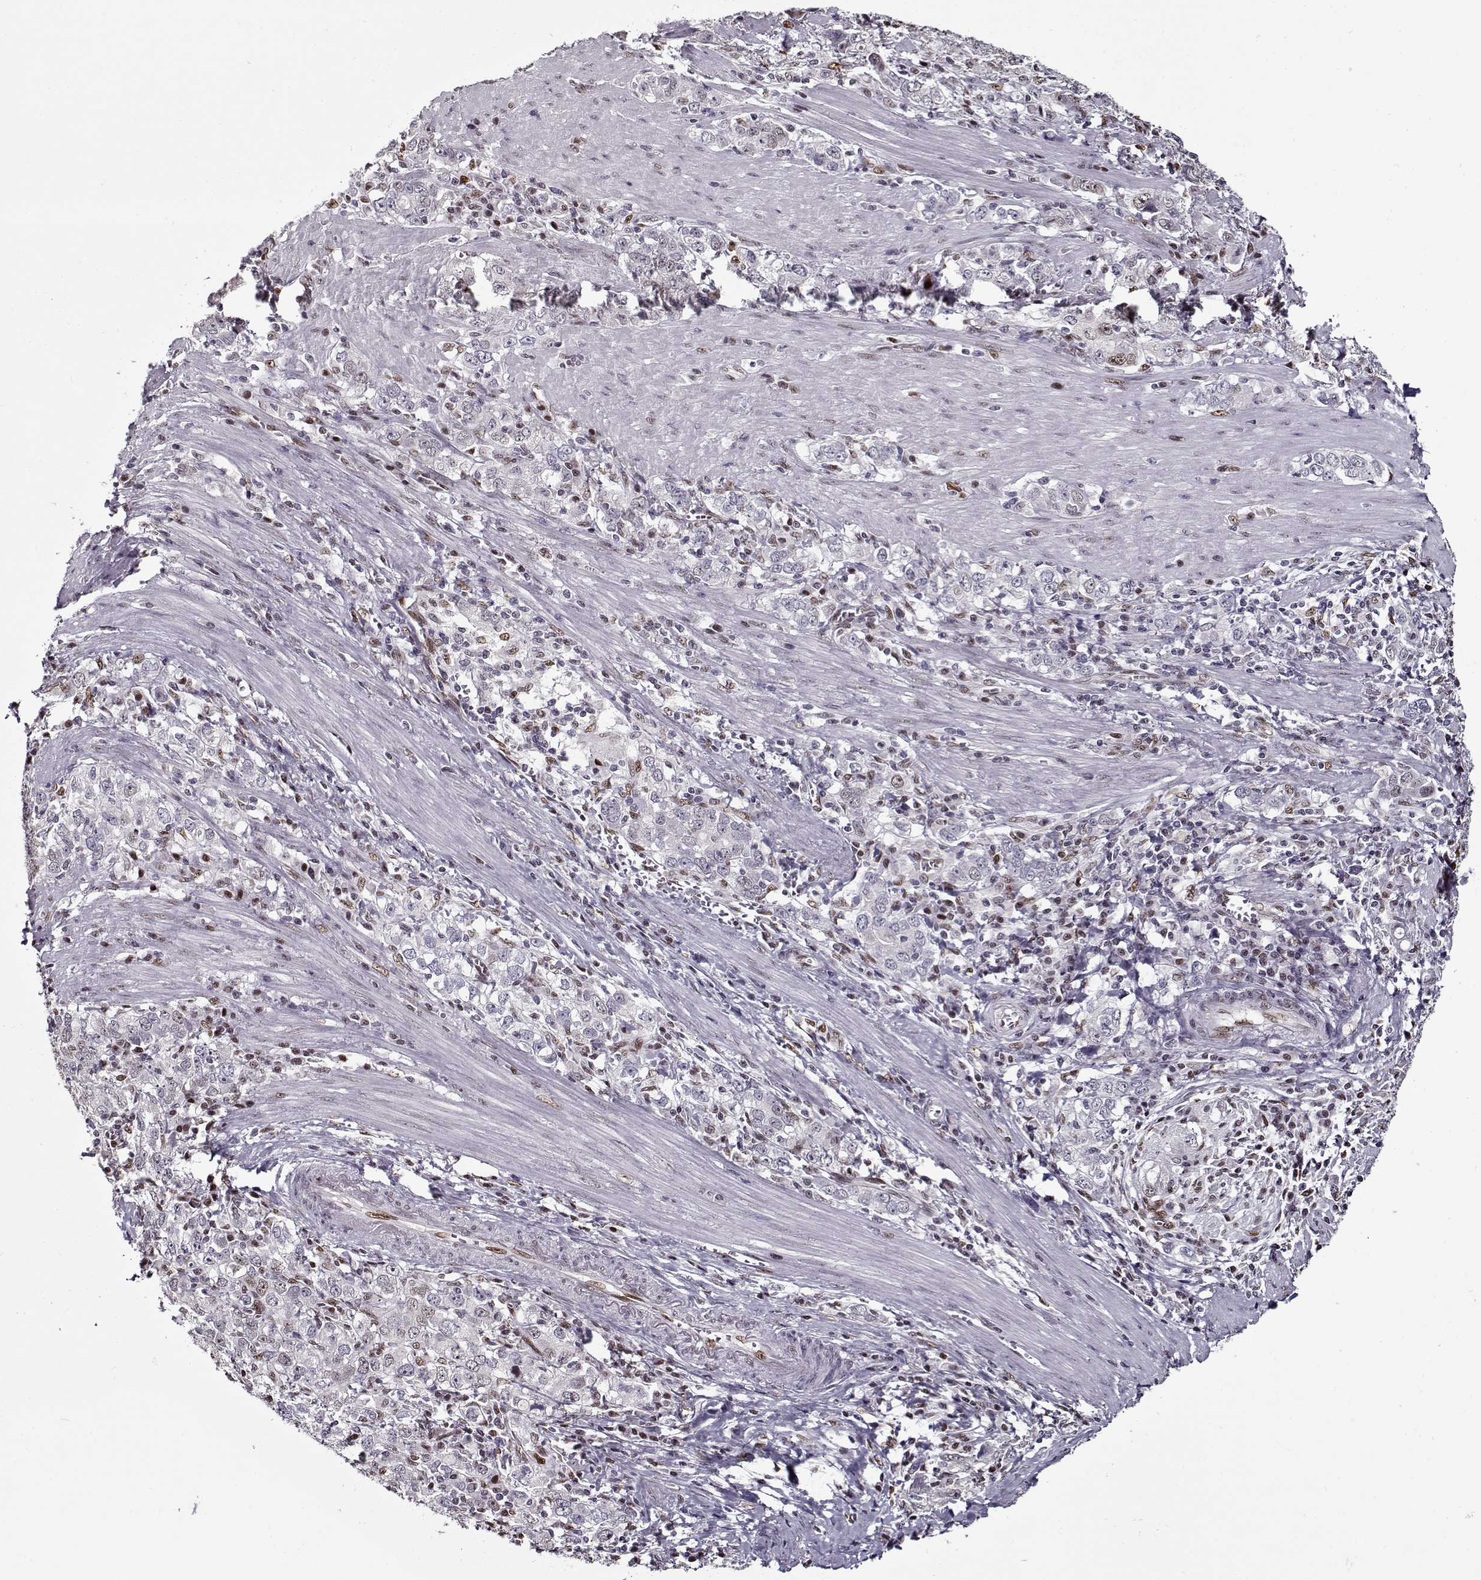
{"staining": {"intensity": "weak", "quantity": ">75%", "location": "nuclear"}, "tissue": "stomach cancer", "cell_type": "Tumor cells", "image_type": "cancer", "snomed": [{"axis": "morphology", "description": "Adenocarcinoma, NOS"}, {"axis": "topography", "description": "Stomach, lower"}], "caption": "Human stomach cancer stained with a protein marker displays weak staining in tumor cells.", "gene": "PRMT8", "patient": {"sex": "female", "age": 72}}